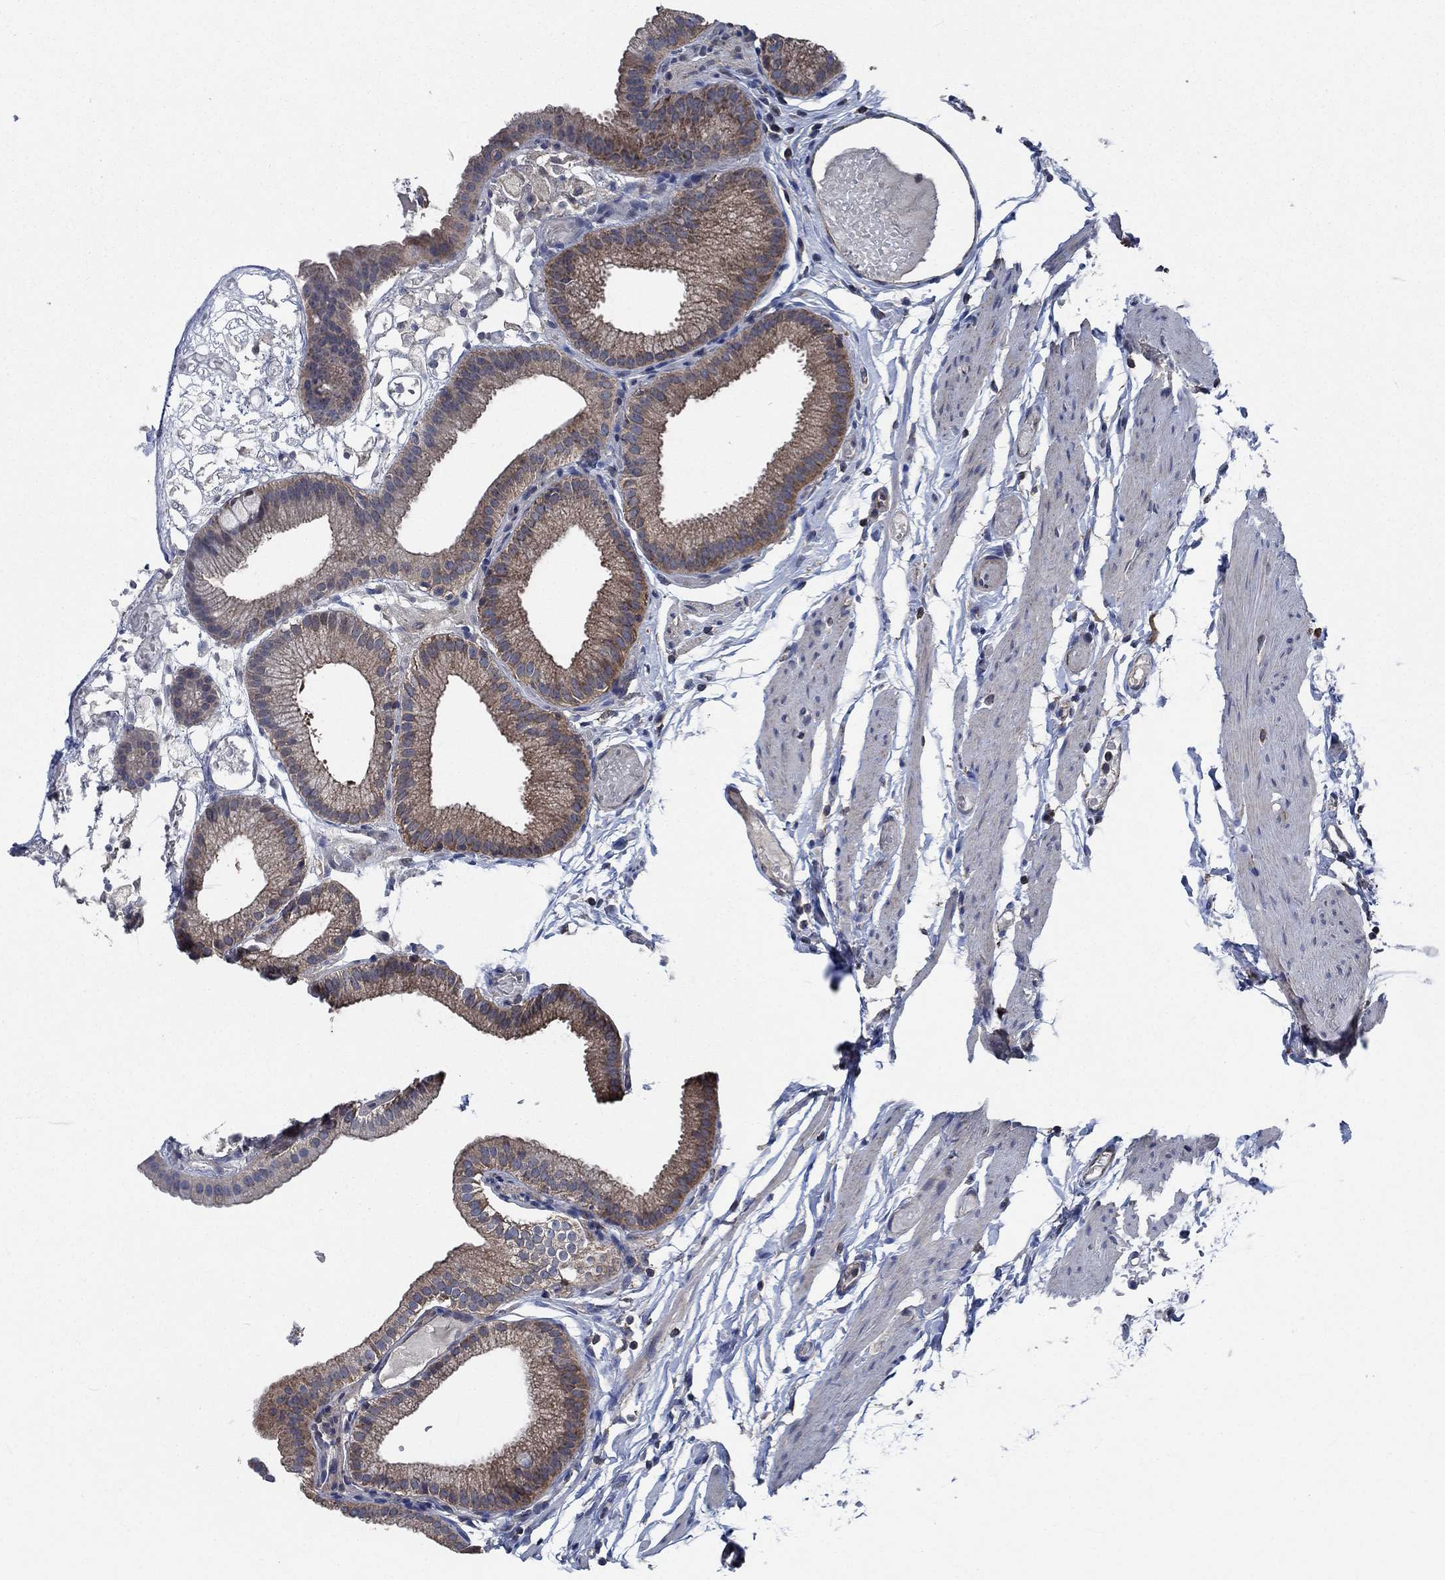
{"staining": {"intensity": "moderate", "quantity": ">75%", "location": "cytoplasmic/membranous"}, "tissue": "gallbladder", "cell_type": "Glandular cells", "image_type": "normal", "snomed": [{"axis": "morphology", "description": "Normal tissue, NOS"}, {"axis": "topography", "description": "Gallbladder"}], "caption": "Approximately >75% of glandular cells in unremarkable human gallbladder reveal moderate cytoplasmic/membranous protein expression as visualized by brown immunohistochemical staining.", "gene": "STXBP6", "patient": {"sex": "female", "age": 45}}